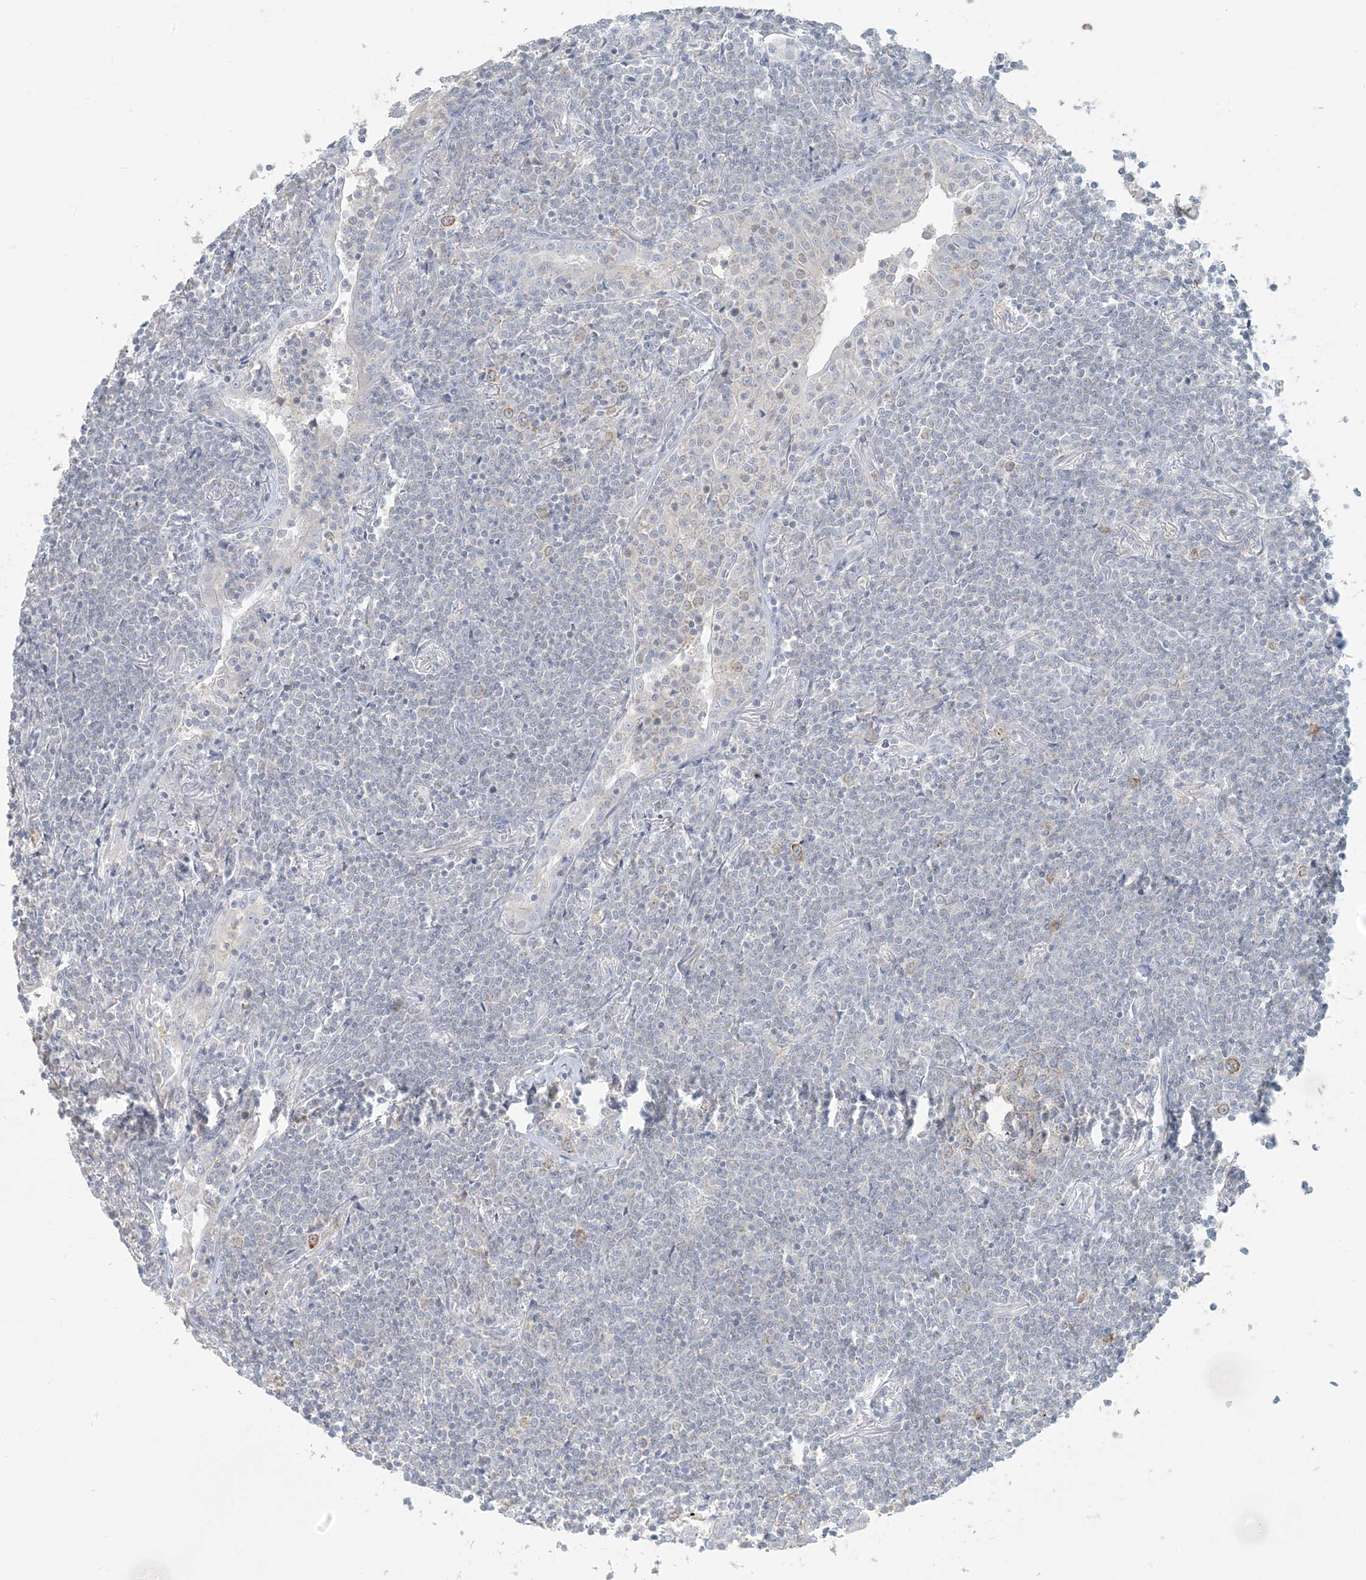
{"staining": {"intensity": "negative", "quantity": "none", "location": "none"}, "tissue": "lymphoma", "cell_type": "Tumor cells", "image_type": "cancer", "snomed": [{"axis": "morphology", "description": "Malignant lymphoma, non-Hodgkin's type, Low grade"}, {"axis": "topography", "description": "Lung"}], "caption": "This is an immunohistochemistry photomicrograph of human low-grade malignant lymphoma, non-Hodgkin's type. There is no expression in tumor cells.", "gene": "HACL1", "patient": {"sex": "female", "age": 71}}